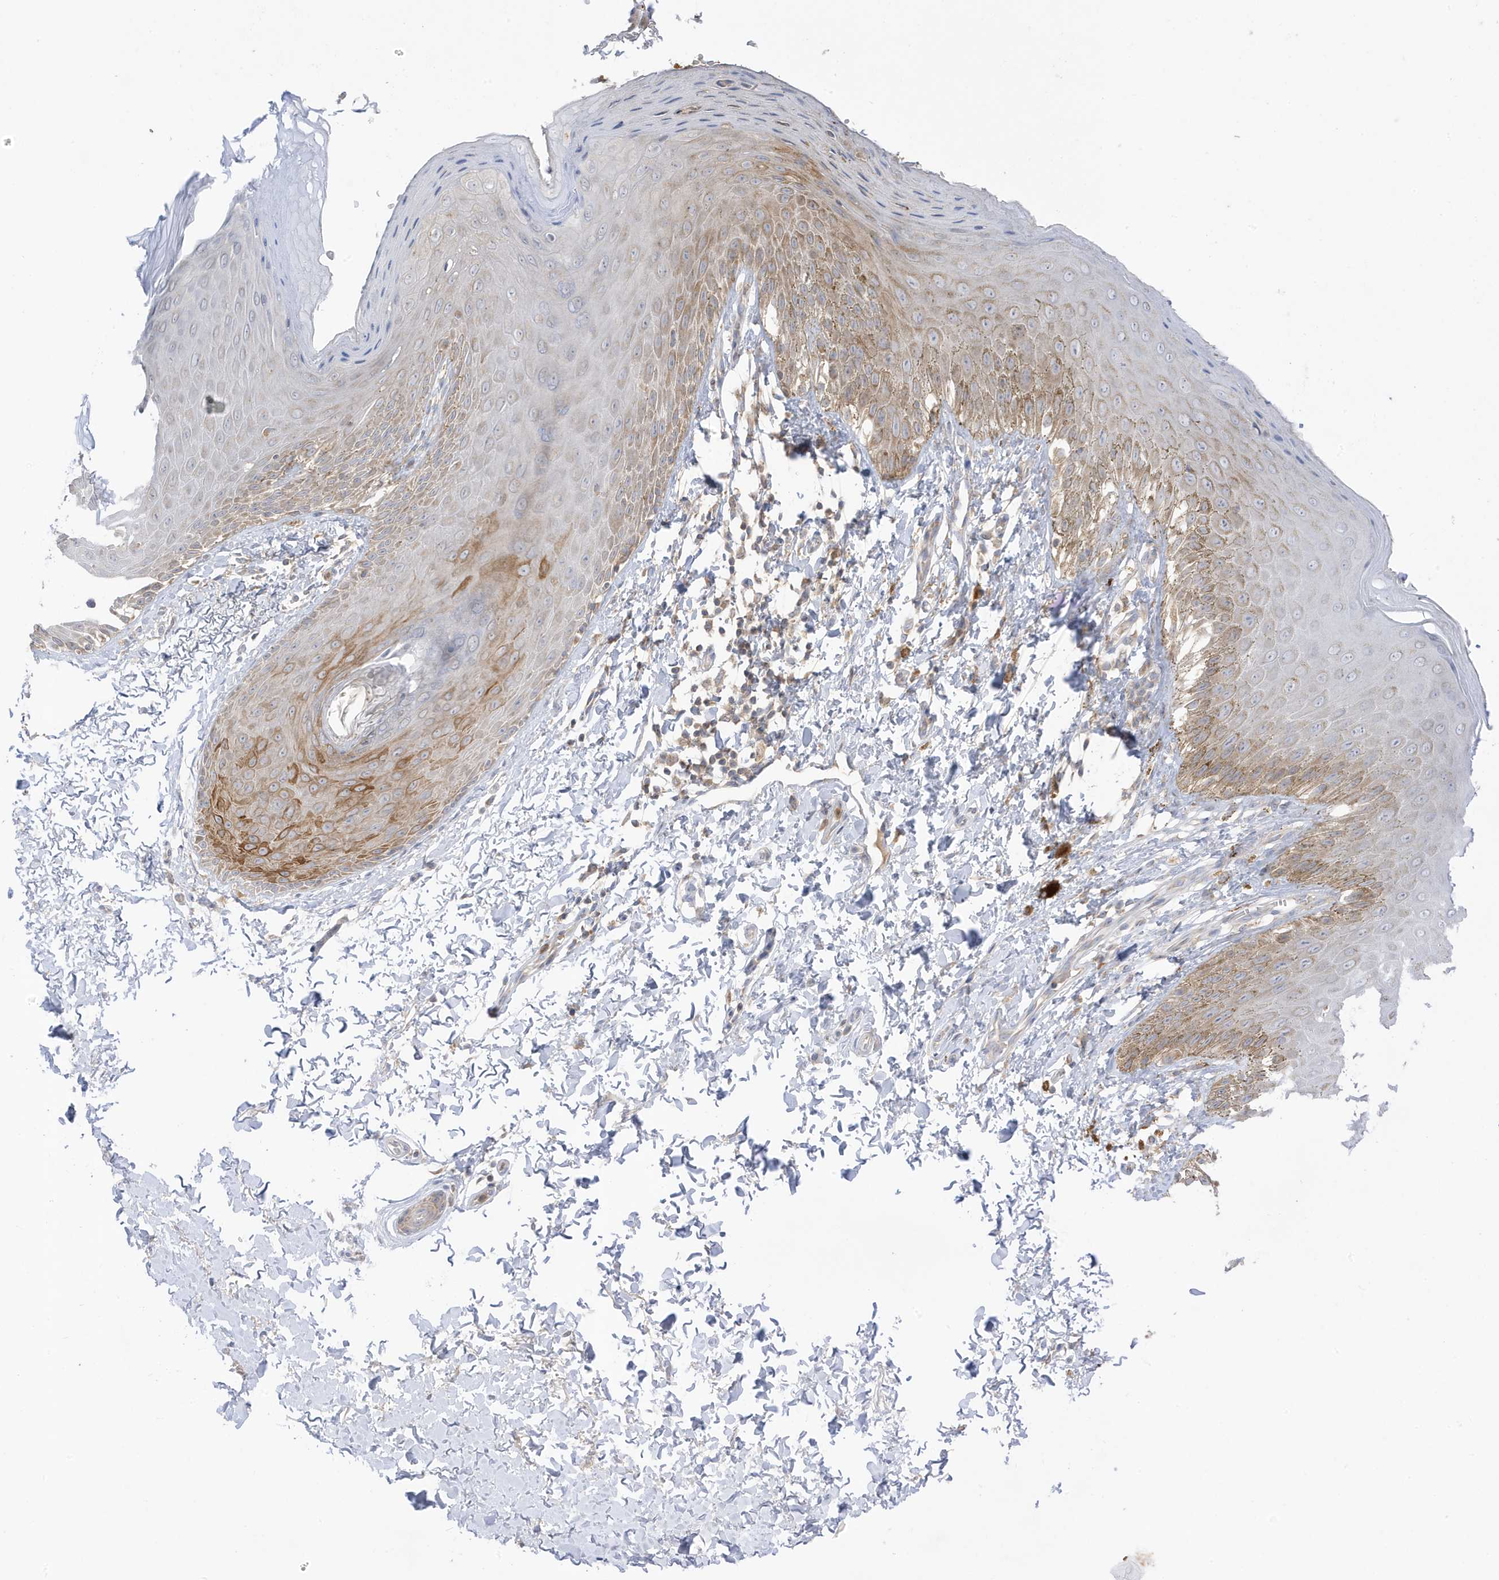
{"staining": {"intensity": "moderate", "quantity": "25%-75%", "location": "cytoplasmic/membranous"}, "tissue": "skin", "cell_type": "Epidermal cells", "image_type": "normal", "snomed": [{"axis": "morphology", "description": "Normal tissue, NOS"}, {"axis": "topography", "description": "Anal"}], "caption": "An immunohistochemistry (IHC) photomicrograph of unremarkable tissue is shown. Protein staining in brown shows moderate cytoplasmic/membranous positivity in skin within epidermal cells. The protein is stained brown, and the nuclei are stained in blue (DAB IHC with brightfield microscopy, high magnification).", "gene": "NPPC", "patient": {"sex": "male", "age": 44}}